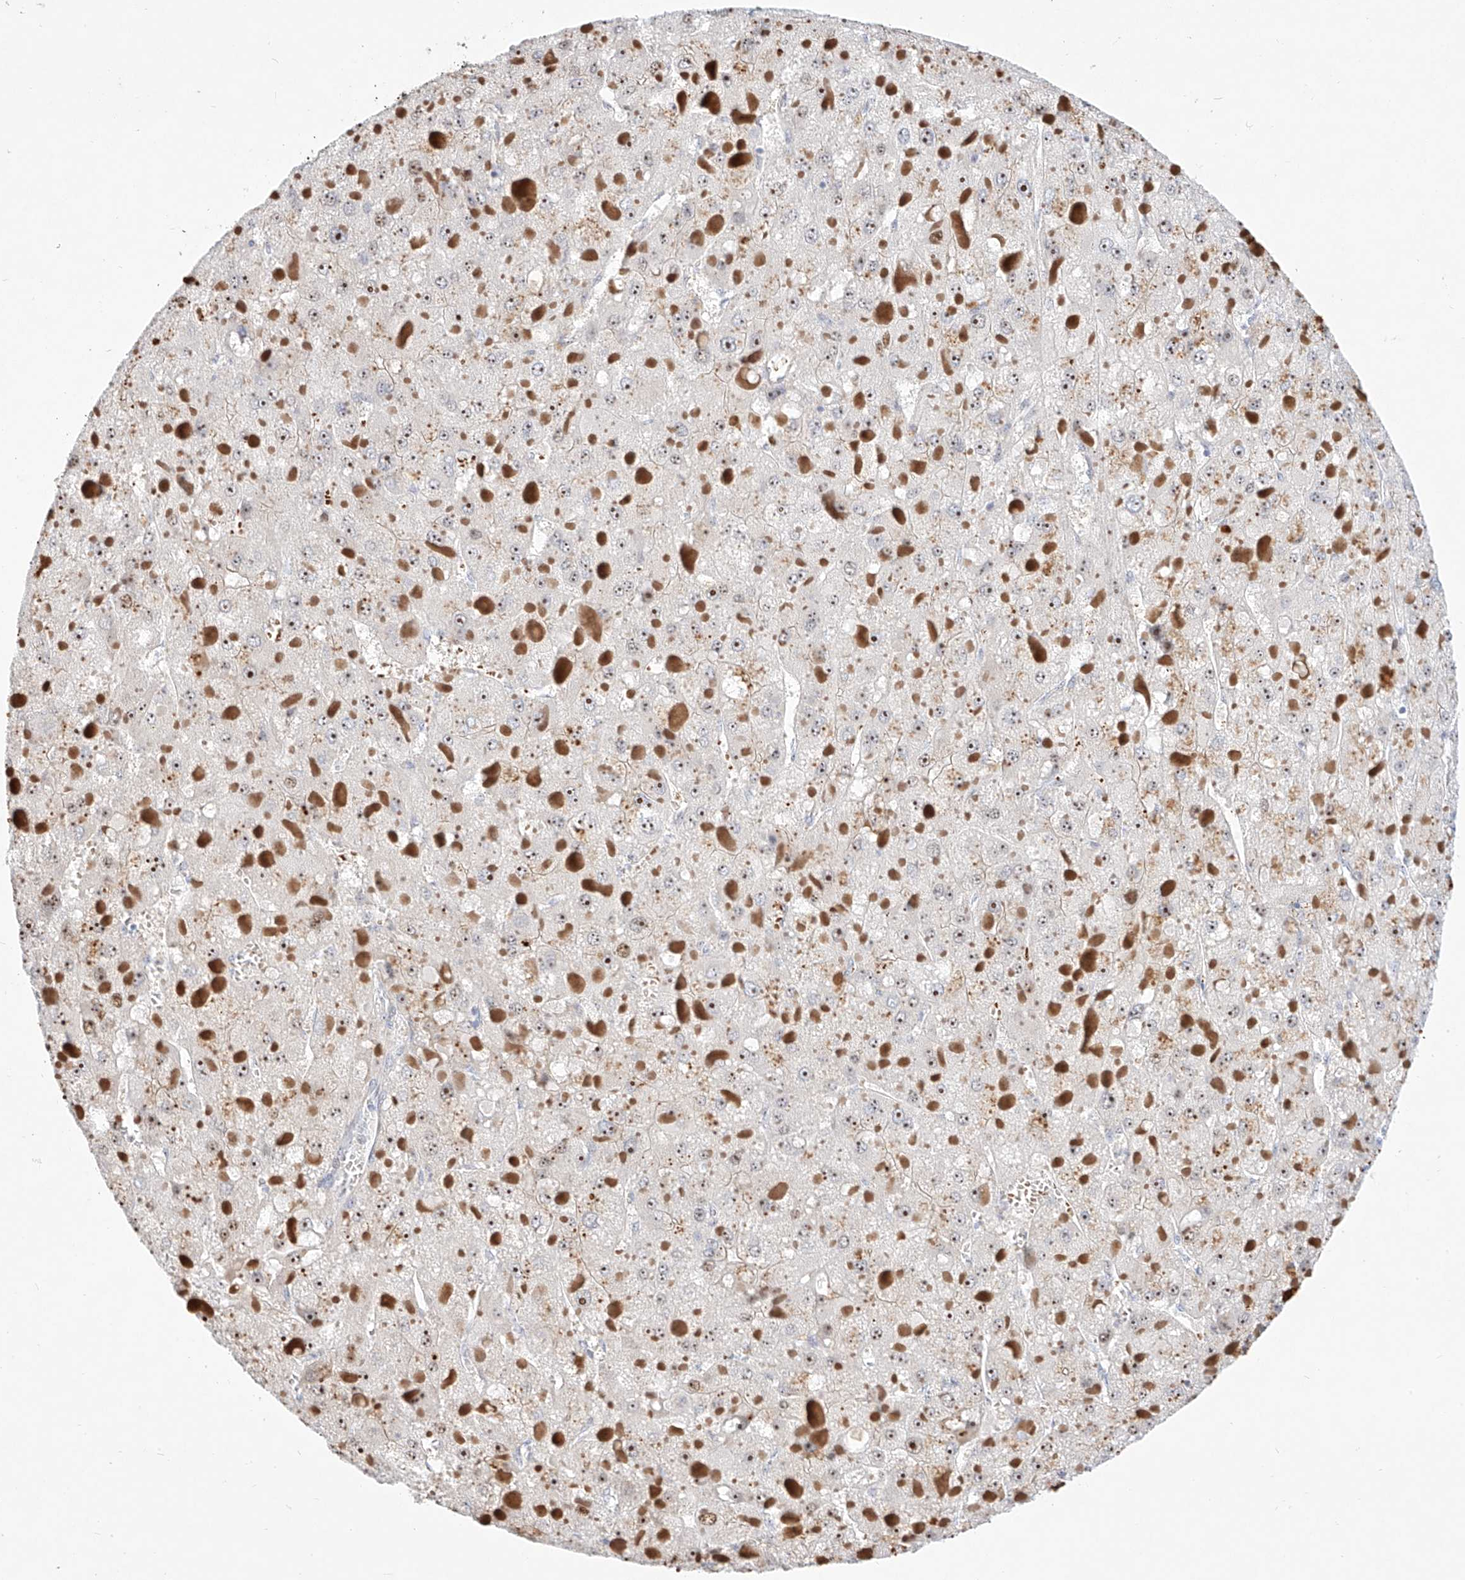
{"staining": {"intensity": "moderate", "quantity": ">75%", "location": "nuclear"}, "tissue": "liver cancer", "cell_type": "Tumor cells", "image_type": "cancer", "snomed": [{"axis": "morphology", "description": "Carcinoma, Hepatocellular, NOS"}, {"axis": "topography", "description": "Liver"}], "caption": "Liver cancer (hepatocellular carcinoma) tissue shows moderate nuclear staining in about >75% of tumor cells, visualized by immunohistochemistry.", "gene": "SNU13", "patient": {"sex": "female", "age": 73}}